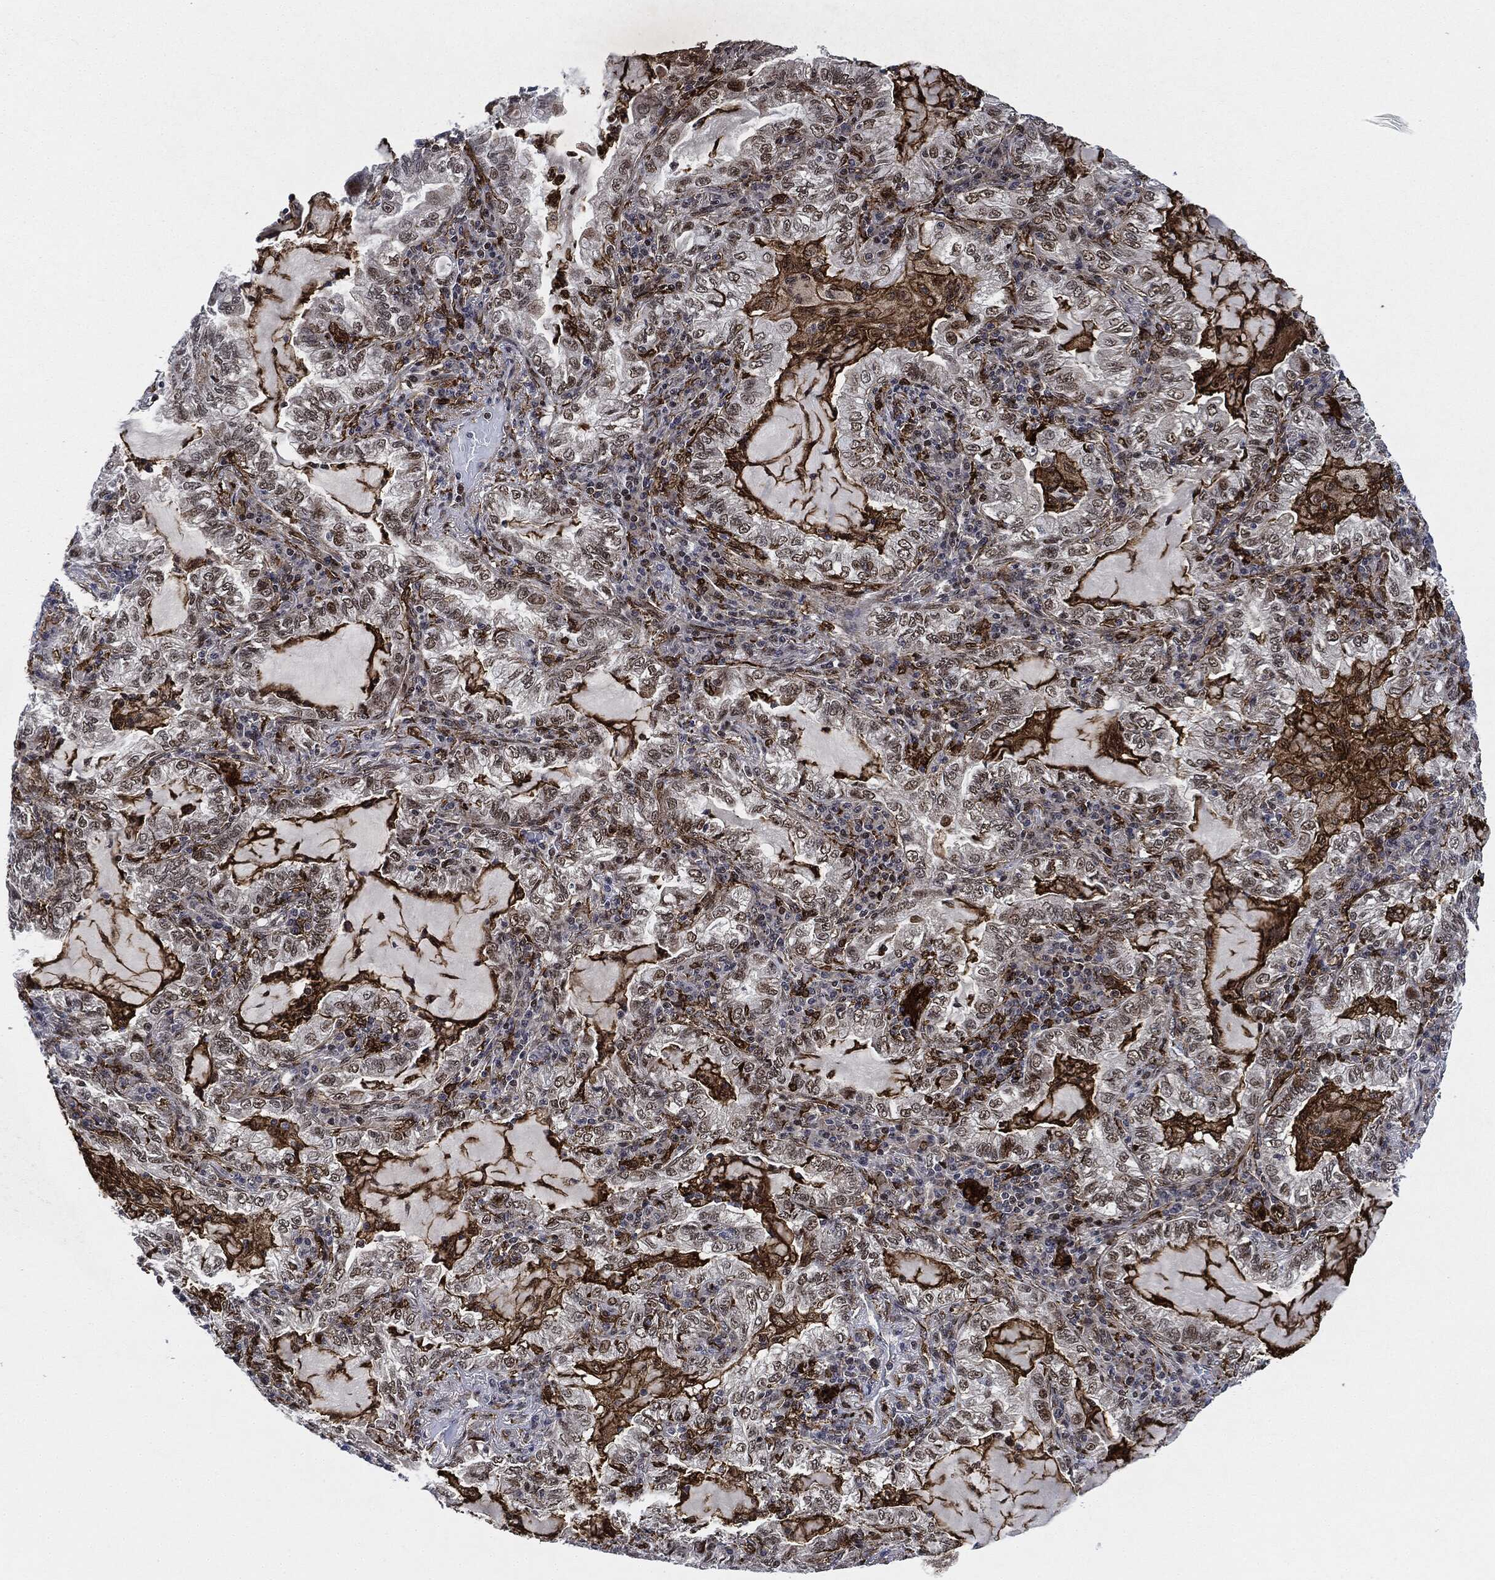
{"staining": {"intensity": "negative", "quantity": "none", "location": "none"}, "tissue": "lung cancer", "cell_type": "Tumor cells", "image_type": "cancer", "snomed": [{"axis": "morphology", "description": "Adenocarcinoma, NOS"}, {"axis": "topography", "description": "Lung"}], "caption": "There is no significant staining in tumor cells of lung adenocarcinoma.", "gene": "NANOS3", "patient": {"sex": "female", "age": 73}}